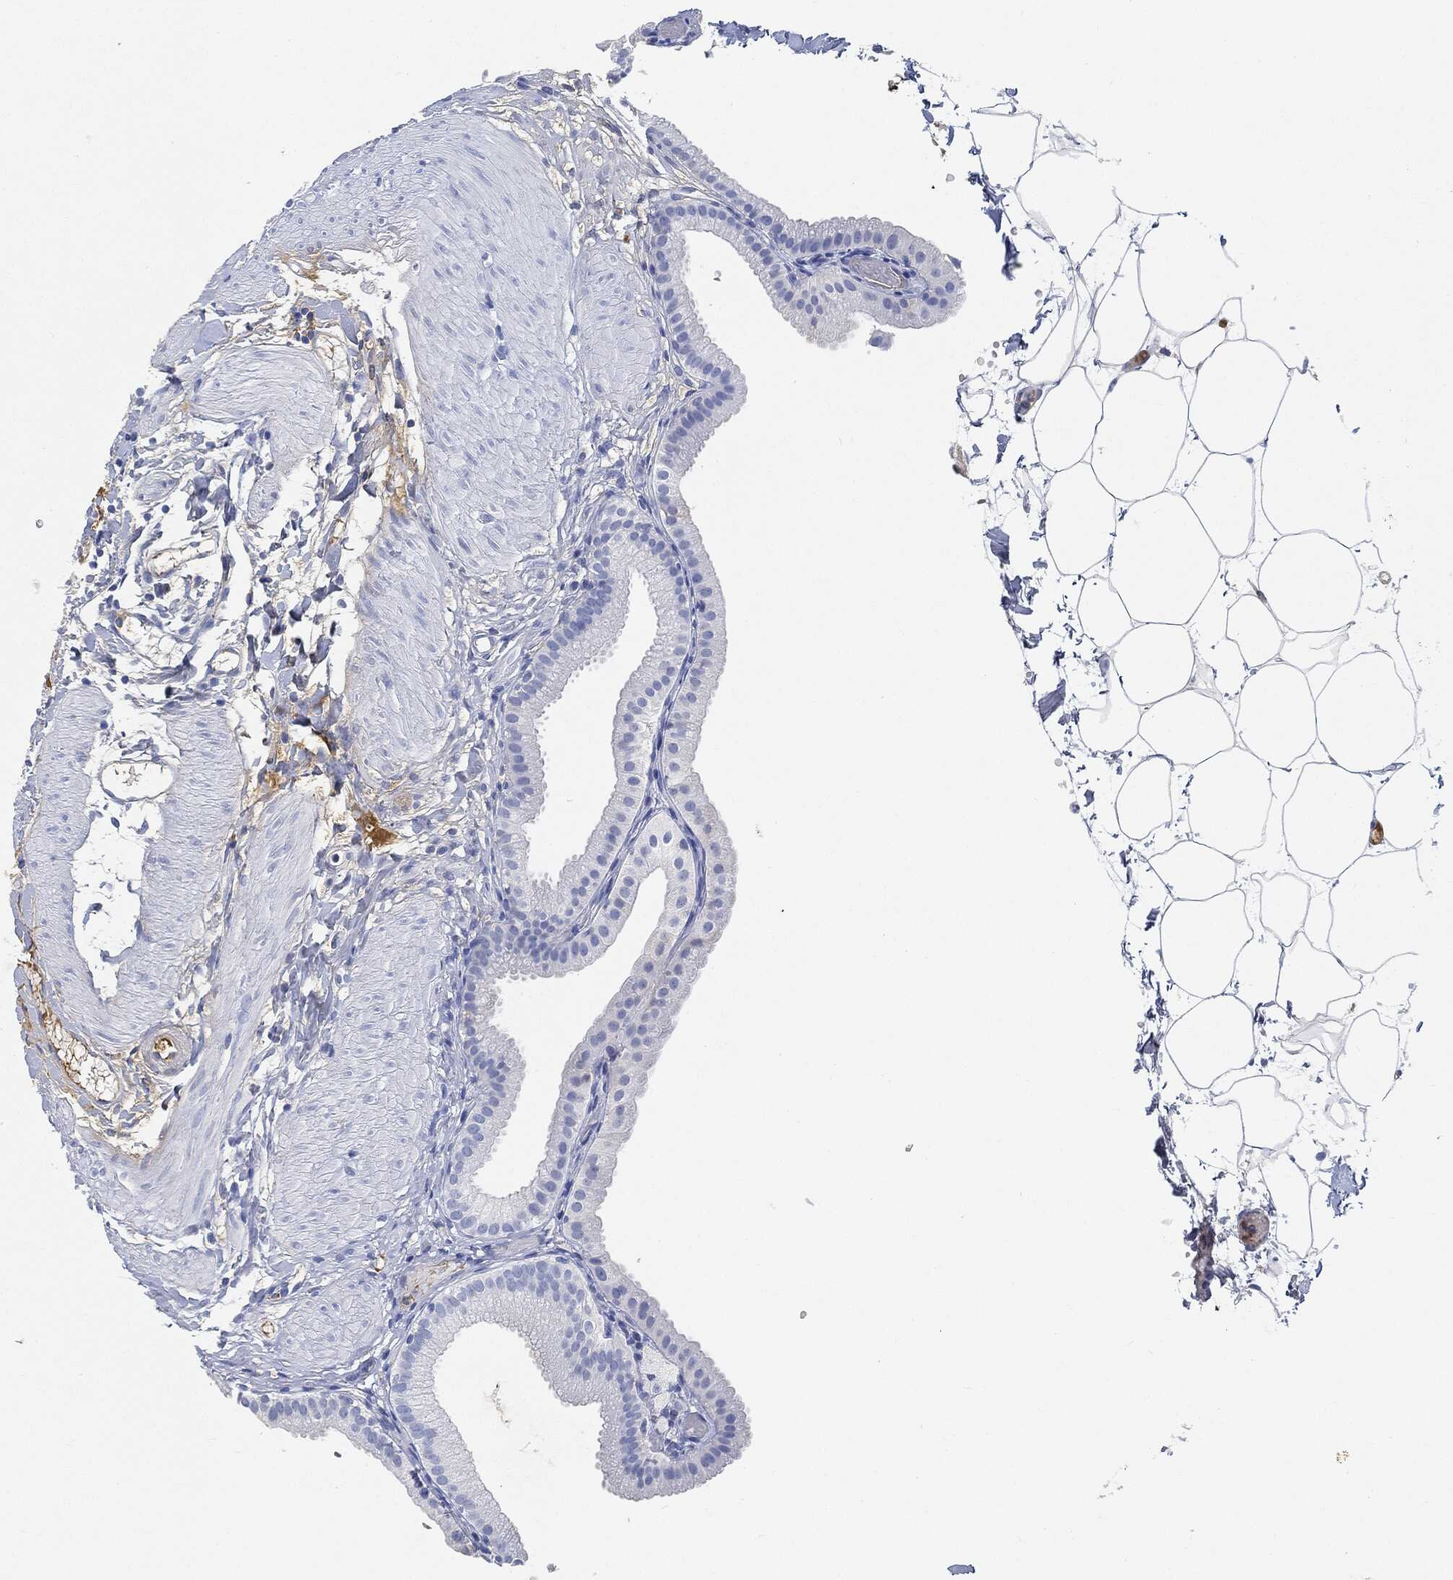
{"staining": {"intensity": "negative", "quantity": "none", "location": "none"}, "tissue": "gallbladder", "cell_type": "Glandular cells", "image_type": "normal", "snomed": [{"axis": "morphology", "description": "Normal tissue, NOS"}, {"axis": "topography", "description": "Gallbladder"}, {"axis": "topography", "description": "Peripheral nerve tissue"}], "caption": "Immunohistochemistry (IHC) of normal human gallbladder demonstrates no positivity in glandular cells. (DAB (3,3'-diaminobenzidine) immunohistochemistry (IHC), high magnification).", "gene": "IGLV6", "patient": {"sex": "female", "age": 45}}